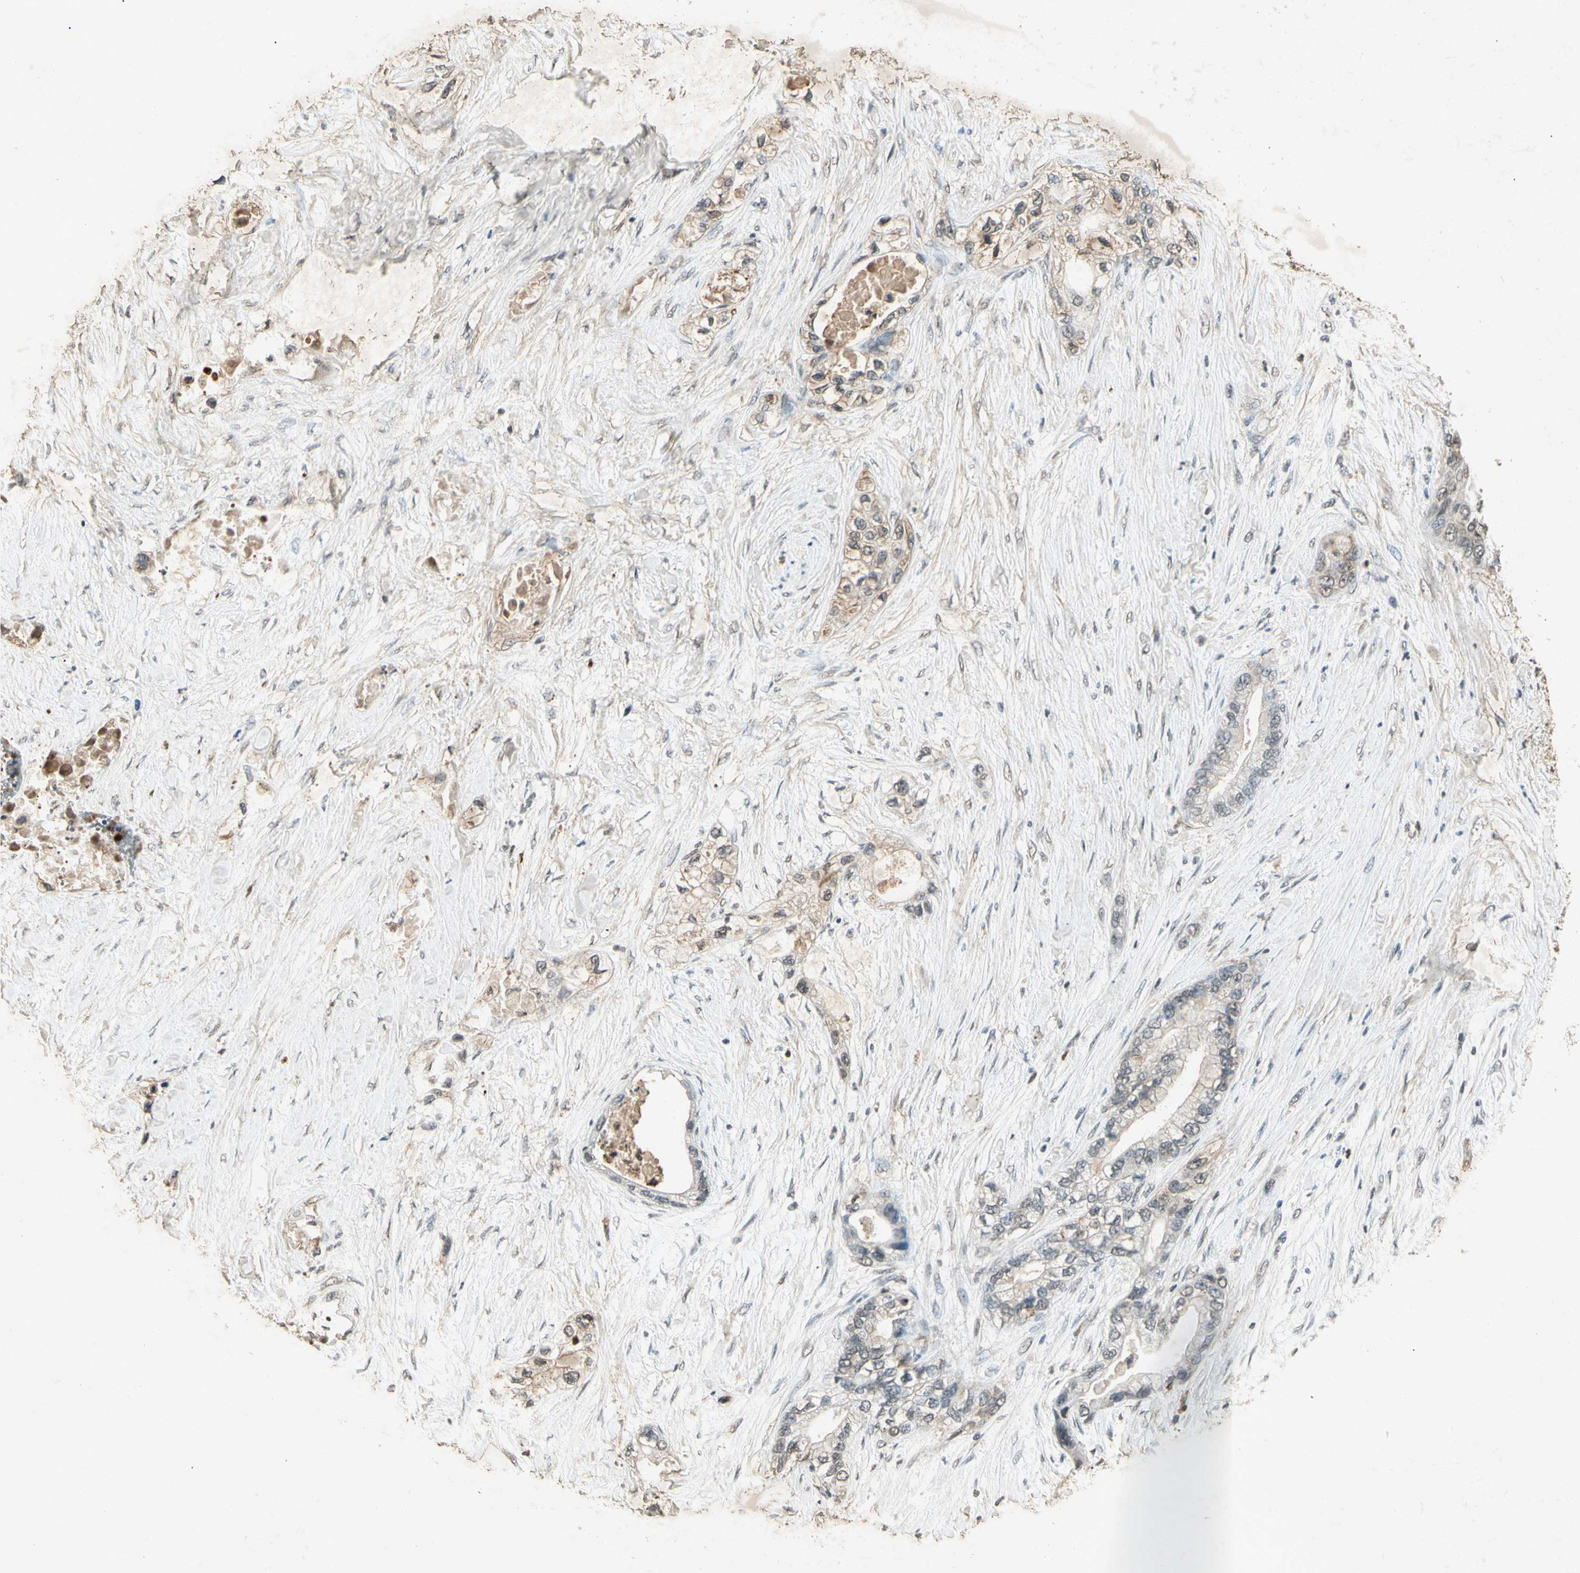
{"staining": {"intensity": "weak", "quantity": ">75%", "location": "cytoplasmic/membranous"}, "tissue": "pancreatic cancer", "cell_type": "Tumor cells", "image_type": "cancer", "snomed": [{"axis": "morphology", "description": "Adenocarcinoma, NOS"}, {"axis": "topography", "description": "Pancreas"}], "caption": "Immunohistochemistry (IHC) histopathology image of neoplastic tissue: pancreatic cancer (adenocarcinoma) stained using IHC exhibits low levels of weak protein expression localized specifically in the cytoplasmic/membranous of tumor cells, appearing as a cytoplasmic/membranous brown color.", "gene": "CP", "patient": {"sex": "female", "age": 70}}